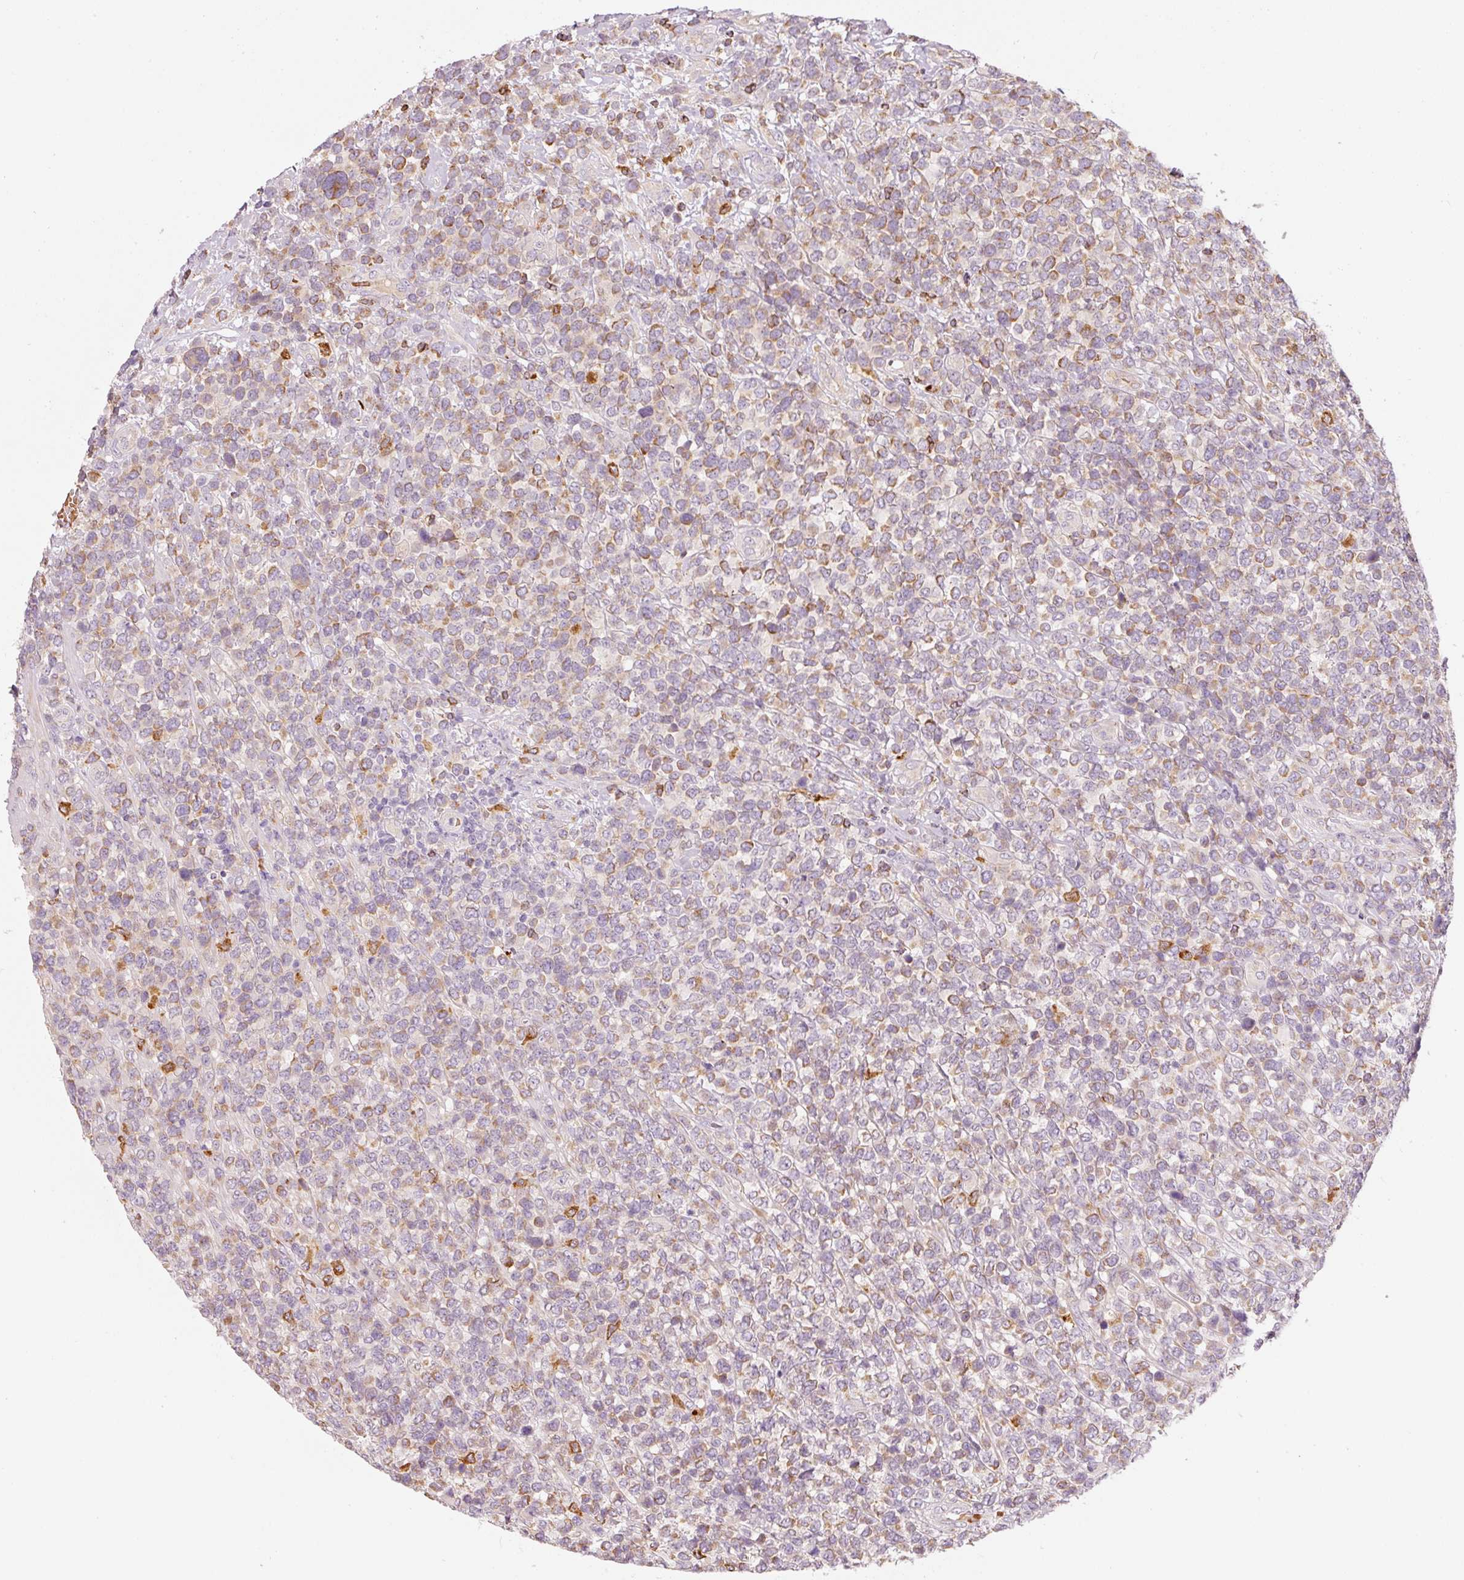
{"staining": {"intensity": "moderate", "quantity": "25%-75%", "location": "cytoplasmic/membranous"}, "tissue": "lymphoma", "cell_type": "Tumor cells", "image_type": "cancer", "snomed": [{"axis": "morphology", "description": "Malignant lymphoma, non-Hodgkin's type, High grade"}, {"axis": "topography", "description": "Soft tissue"}], "caption": "Moderate cytoplasmic/membranous positivity is appreciated in approximately 25%-75% of tumor cells in lymphoma.", "gene": "KLHL21", "patient": {"sex": "female", "age": 56}}